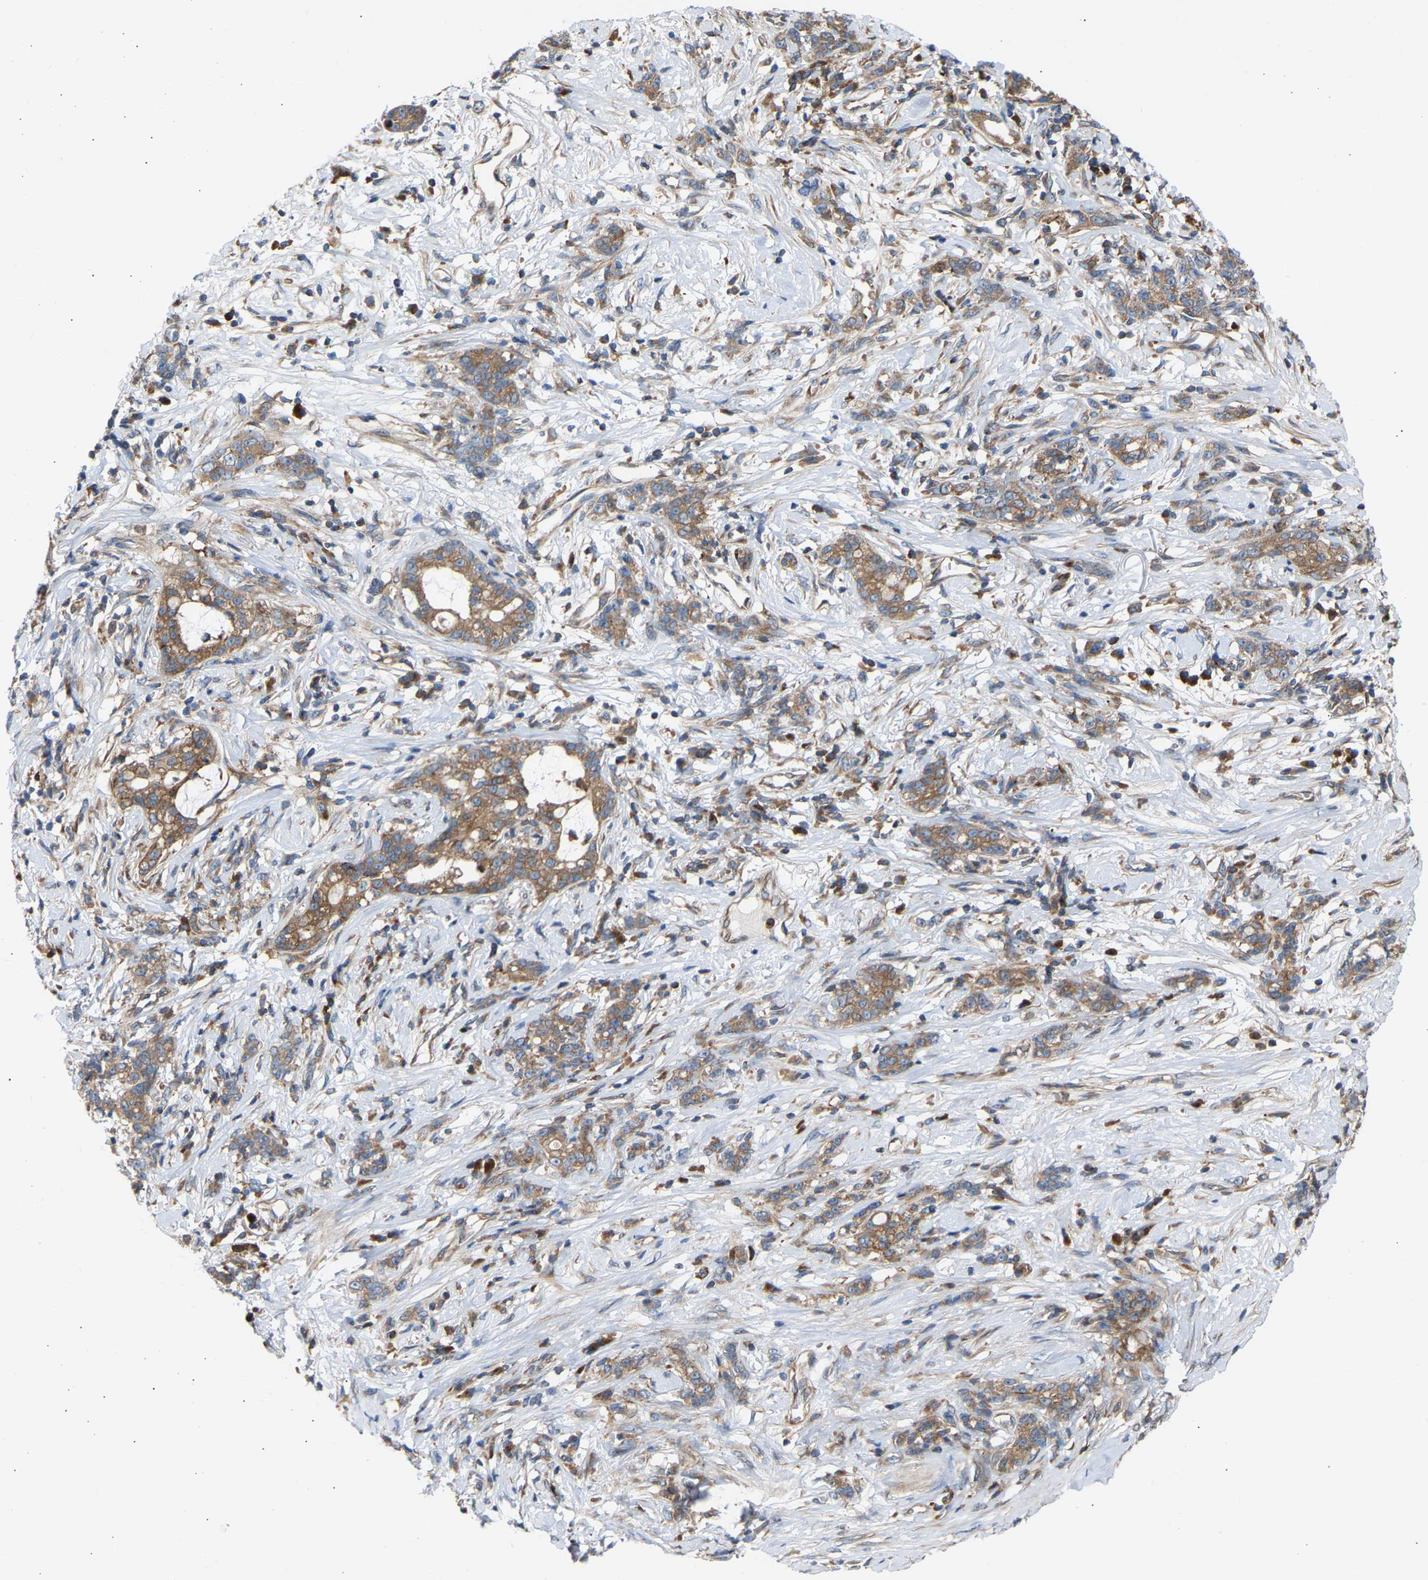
{"staining": {"intensity": "moderate", "quantity": ">75%", "location": "cytoplasmic/membranous"}, "tissue": "stomach cancer", "cell_type": "Tumor cells", "image_type": "cancer", "snomed": [{"axis": "morphology", "description": "Adenocarcinoma, NOS"}, {"axis": "topography", "description": "Stomach, lower"}], "caption": "Brown immunohistochemical staining in adenocarcinoma (stomach) demonstrates moderate cytoplasmic/membranous staining in approximately >75% of tumor cells. The staining was performed using DAB (3,3'-diaminobenzidine), with brown indicating positive protein expression. Nuclei are stained blue with hematoxylin.", "gene": "GCN1", "patient": {"sex": "male", "age": 88}}